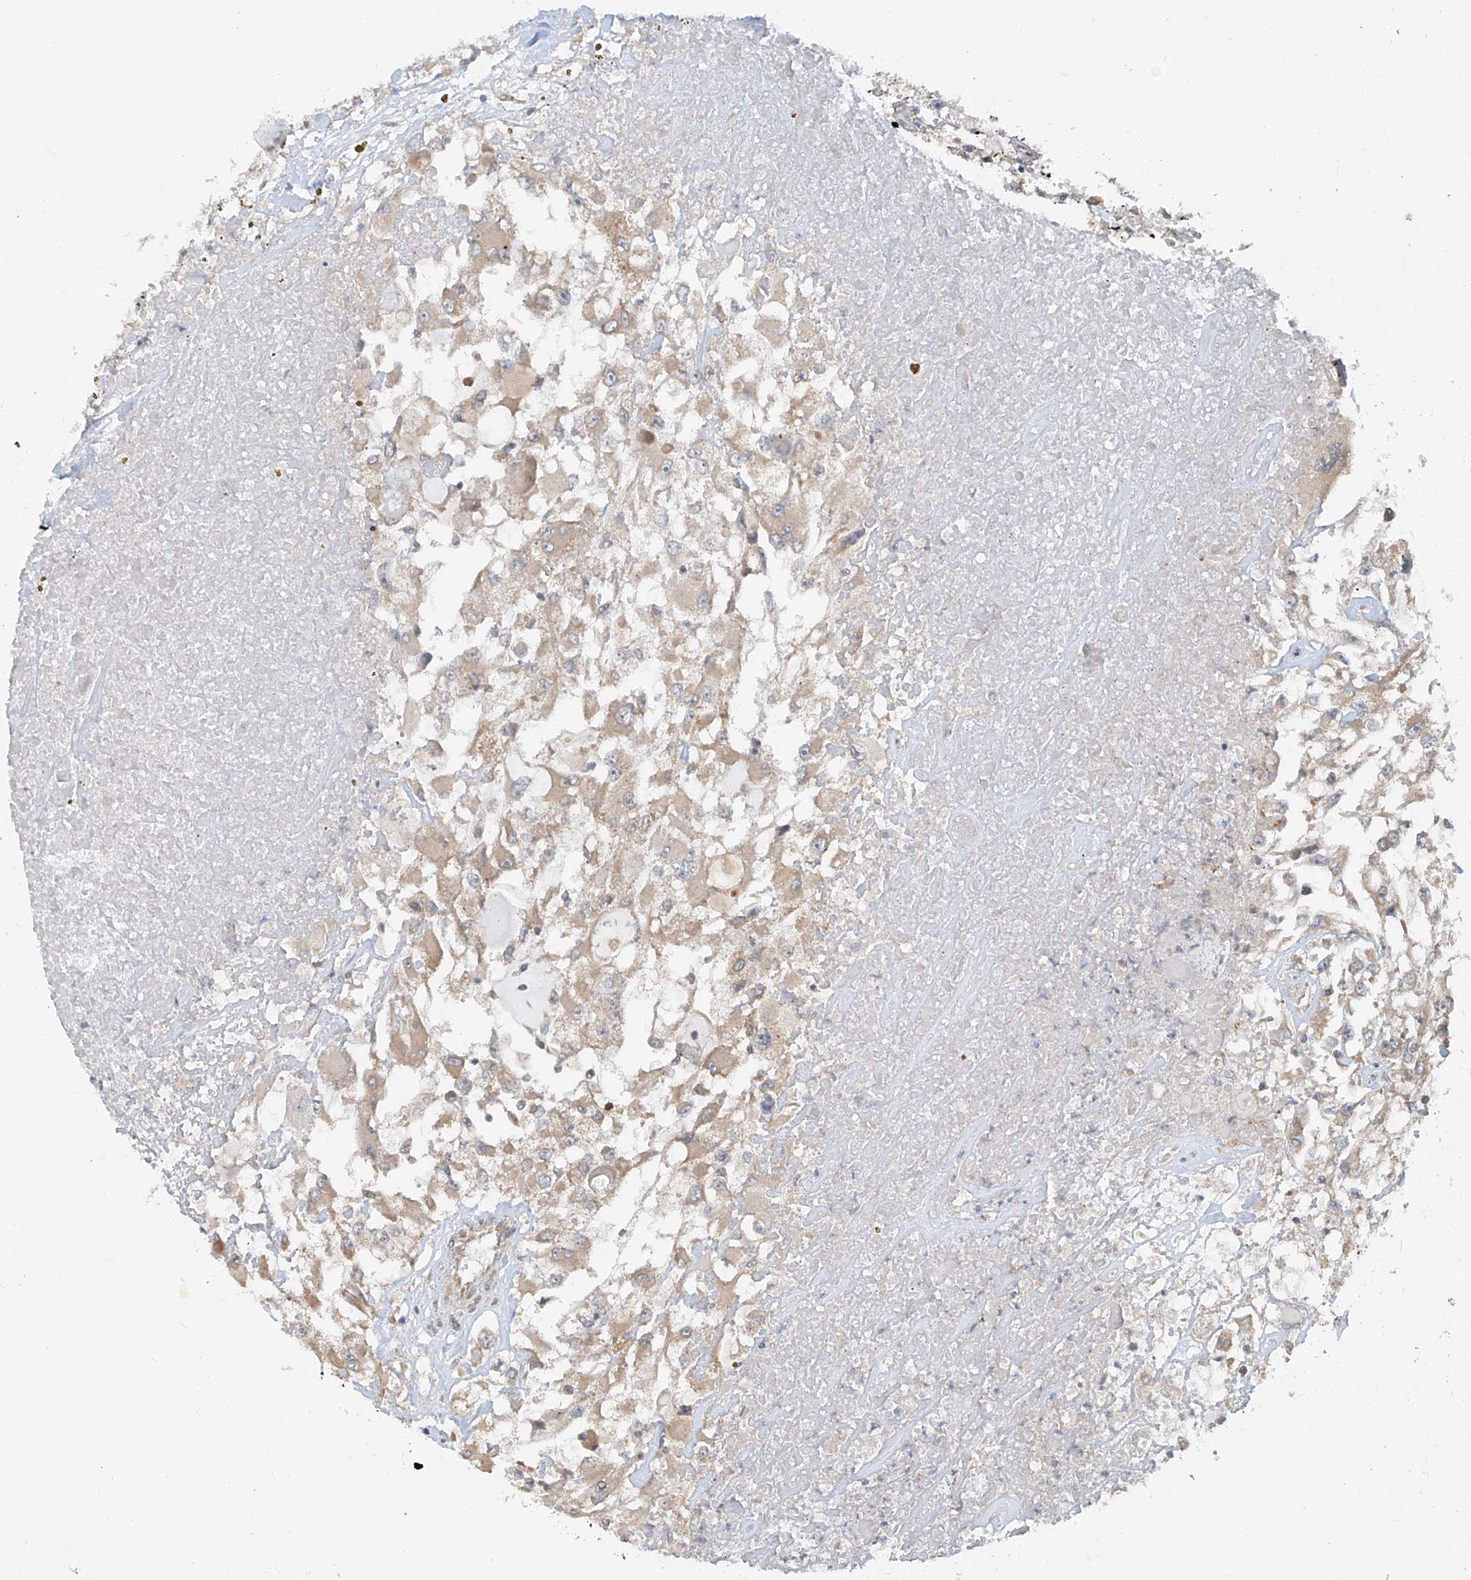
{"staining": {"intensity": "weak", "quantity": "<25%", "location": "cytoplasmic/membranous"}, "tissue": "renal cancer", "cell_type": "Tumor cells", "image_type": "cancer", "snomed": [{"axis": "morphology", "description": "Adenocarcinoma, NOS"}, {"axis": "topography", "description": "Kidney"}], "caption": "Immunohistochemistry (IHC) micrograph of renal cancer (adenocarcinoma) stained for a protein (brown), which exhibits no staining in tumor cells.", "gene": "MTUS2", "patient": {"sex": "female", "age": 52}}